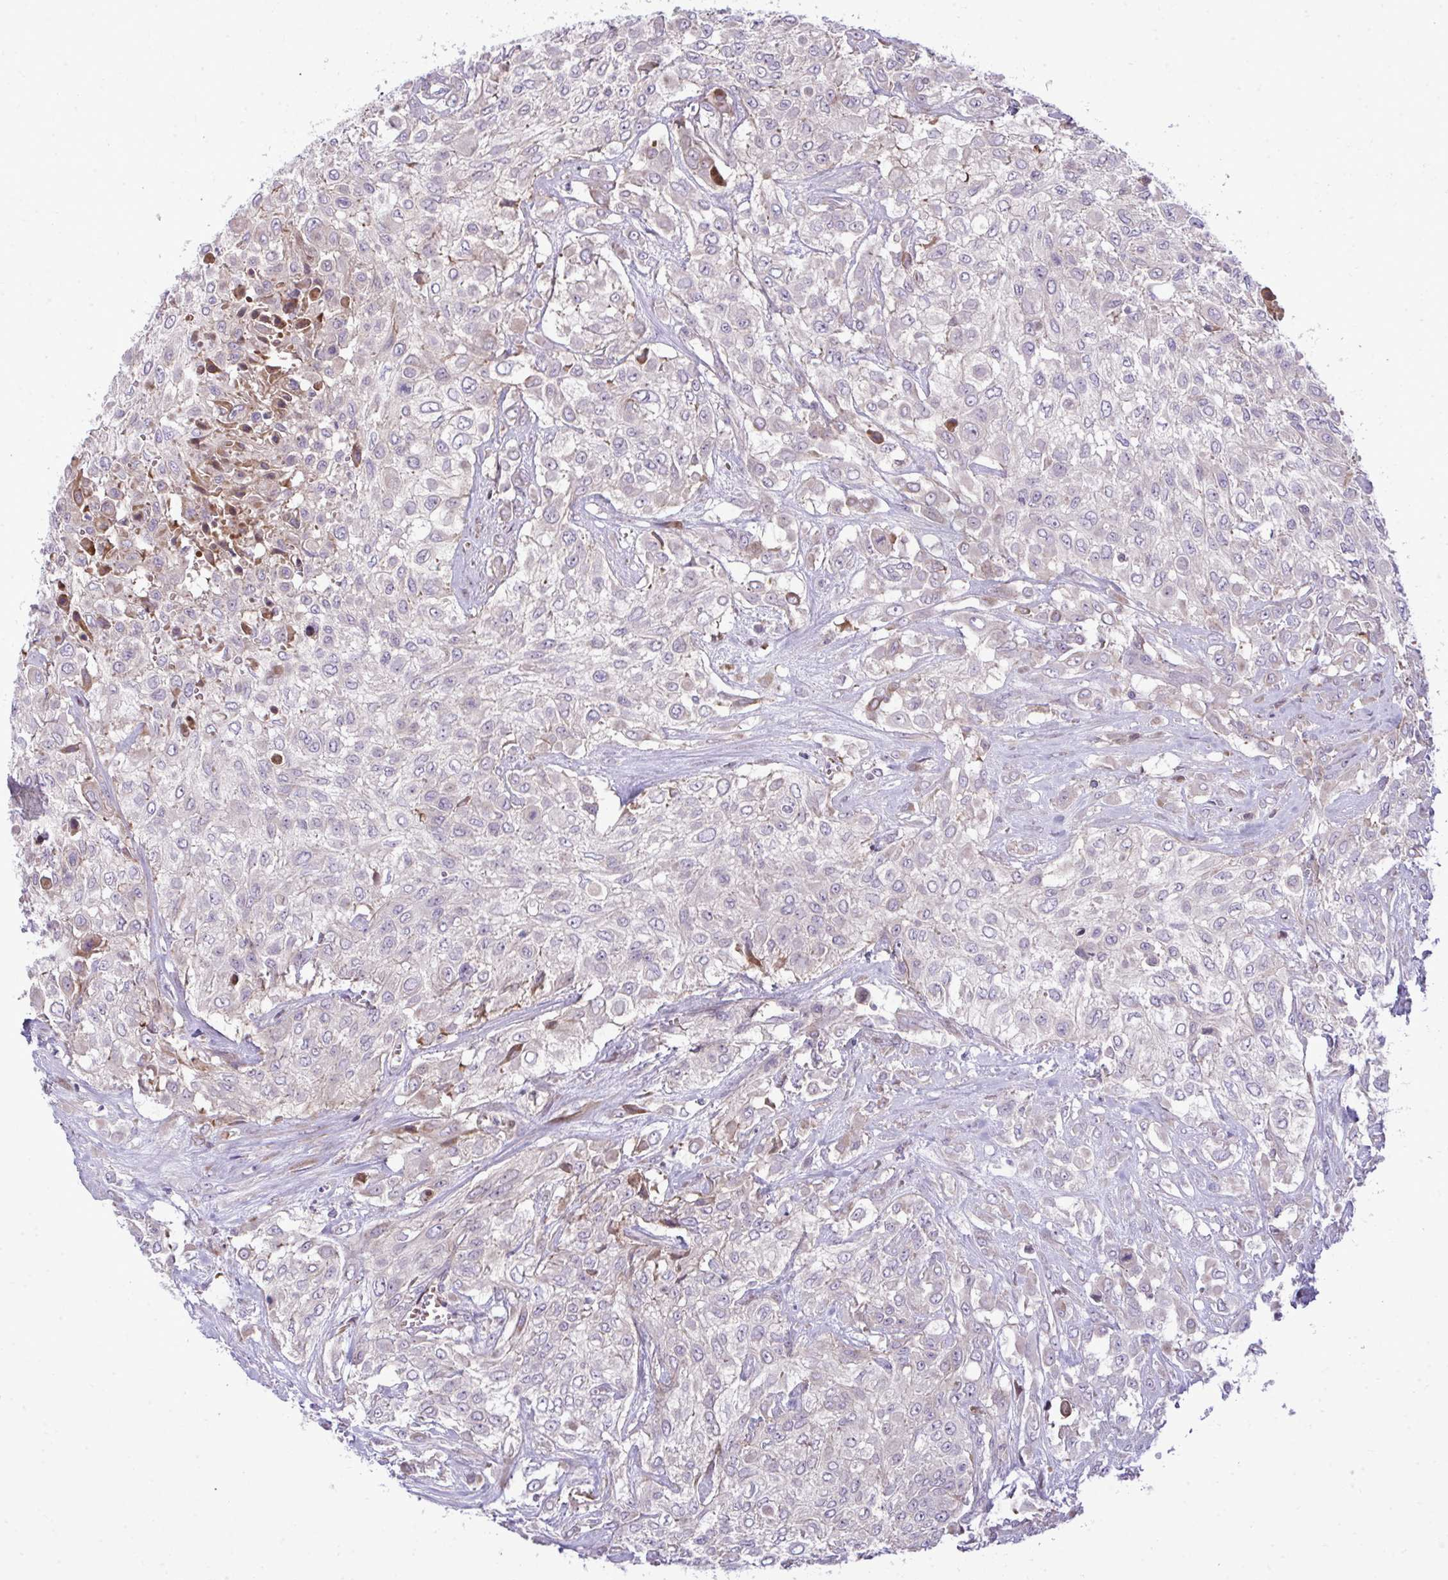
{"staining": {"intensity": "negative", "quantity": "none", "location": "none"}, "tissue": "urothelial cancer", "cell_type": "Tumor cells", "image_type": "cancer", "snomed": [{"axis": "morphology", "description": "Urothelial carcinoma, High grade"}, {"axis": "topography", "description": "Urinary bladder"}], "caption": "Immunohistochemistry (IHC) micrograph of neoplastic tissue: human urothelial cancer stained with DAB demonstrates no significant protein positivity in tumor cells.", "gene": "ZSCAN9", "patient": {"sex": "male", "age": 57}}